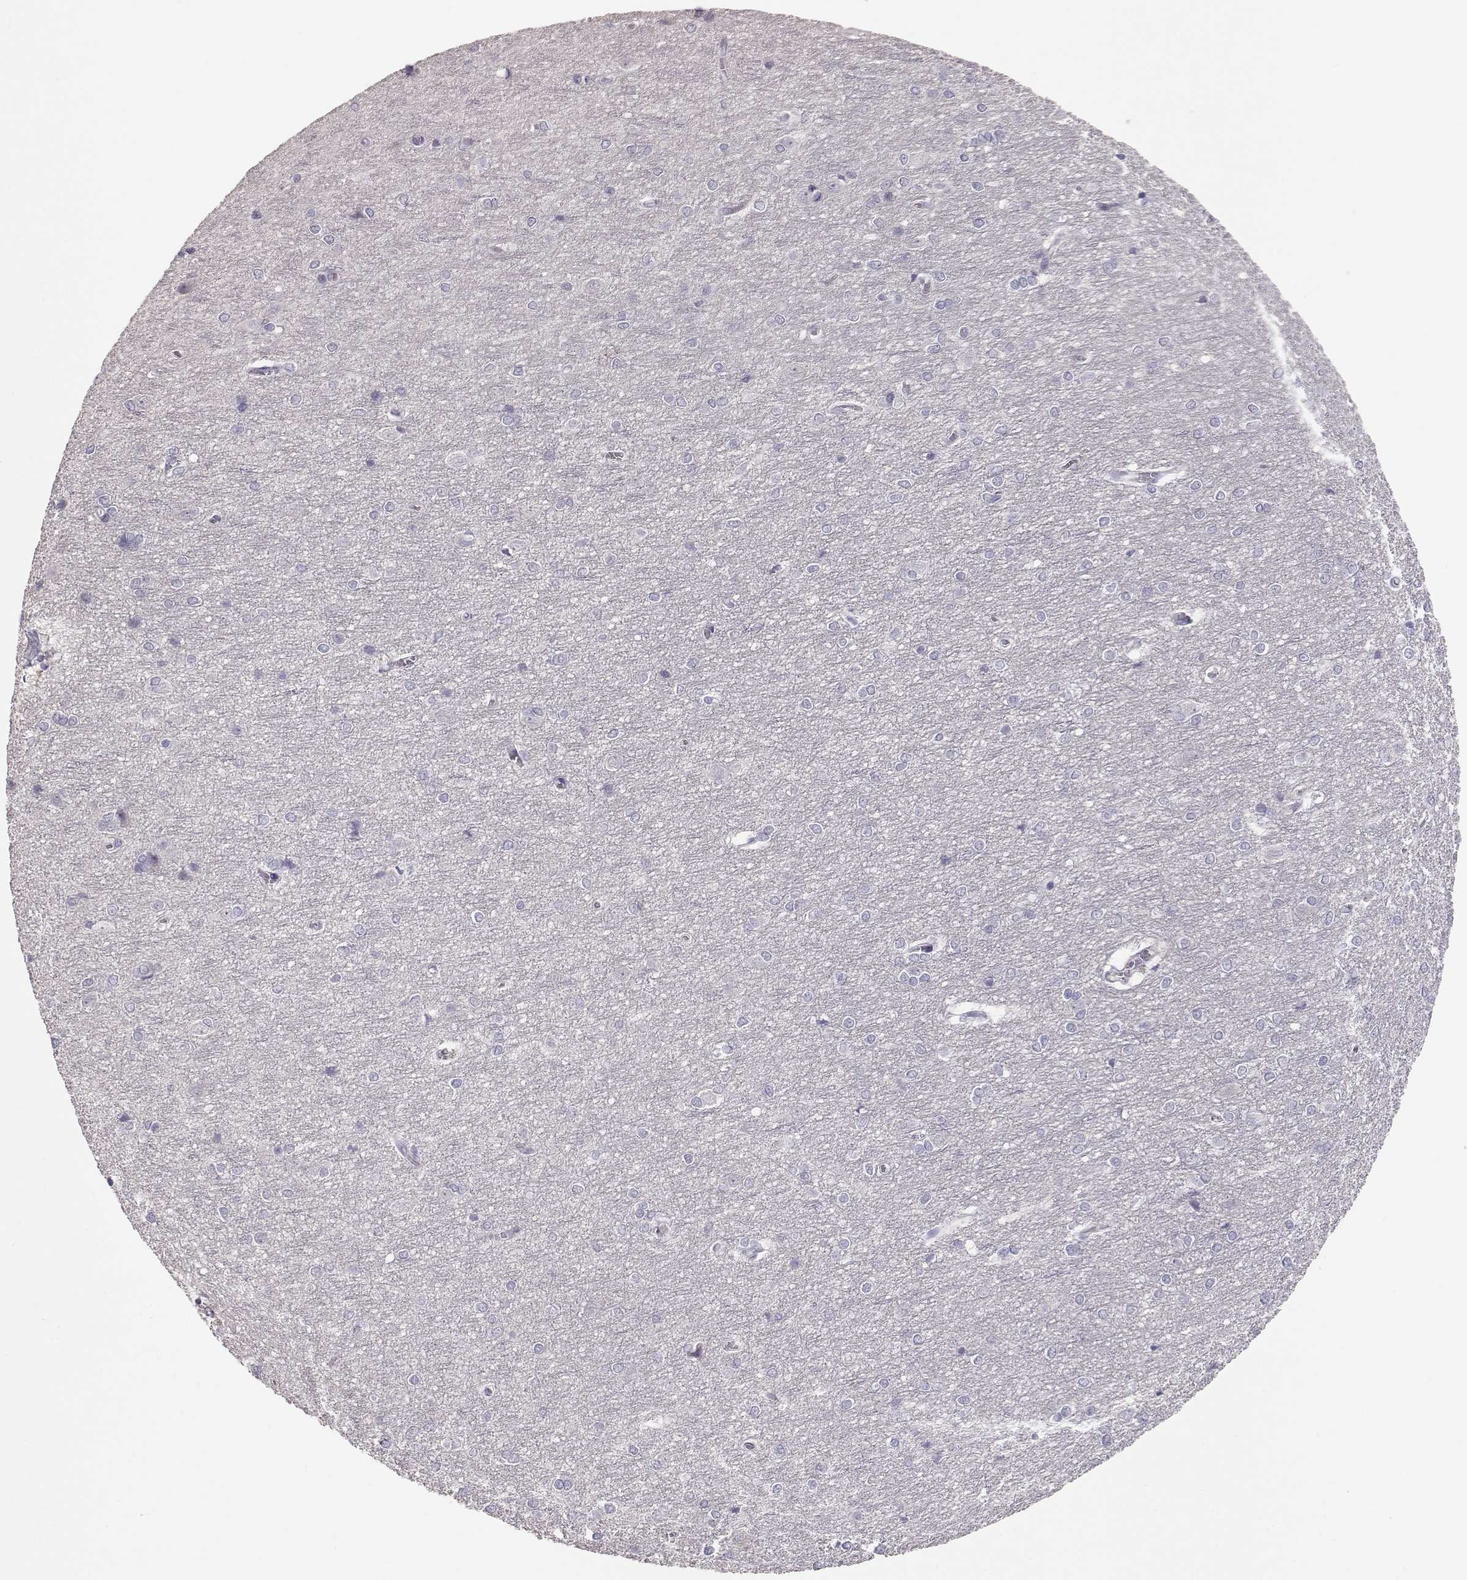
{"staining": {"intensity": "negative", "quantity": "none", "location": "none"}, "tissue": "cerebral cortex", "cell_type": "Endothelial cells", "image_type": "normal", "snomed": [{"axis": "morphology", "description": "Normal tissue, NOS"}, {"axis": "topography", "description": "Cerebral cortex"}], "caption": "Endothelial cells show no significant staining in normal cerebral cortex. (DAB IHC, high magnification).", "gene": "SLC18A1", "patient": {"sex": "male", "age": 37}}